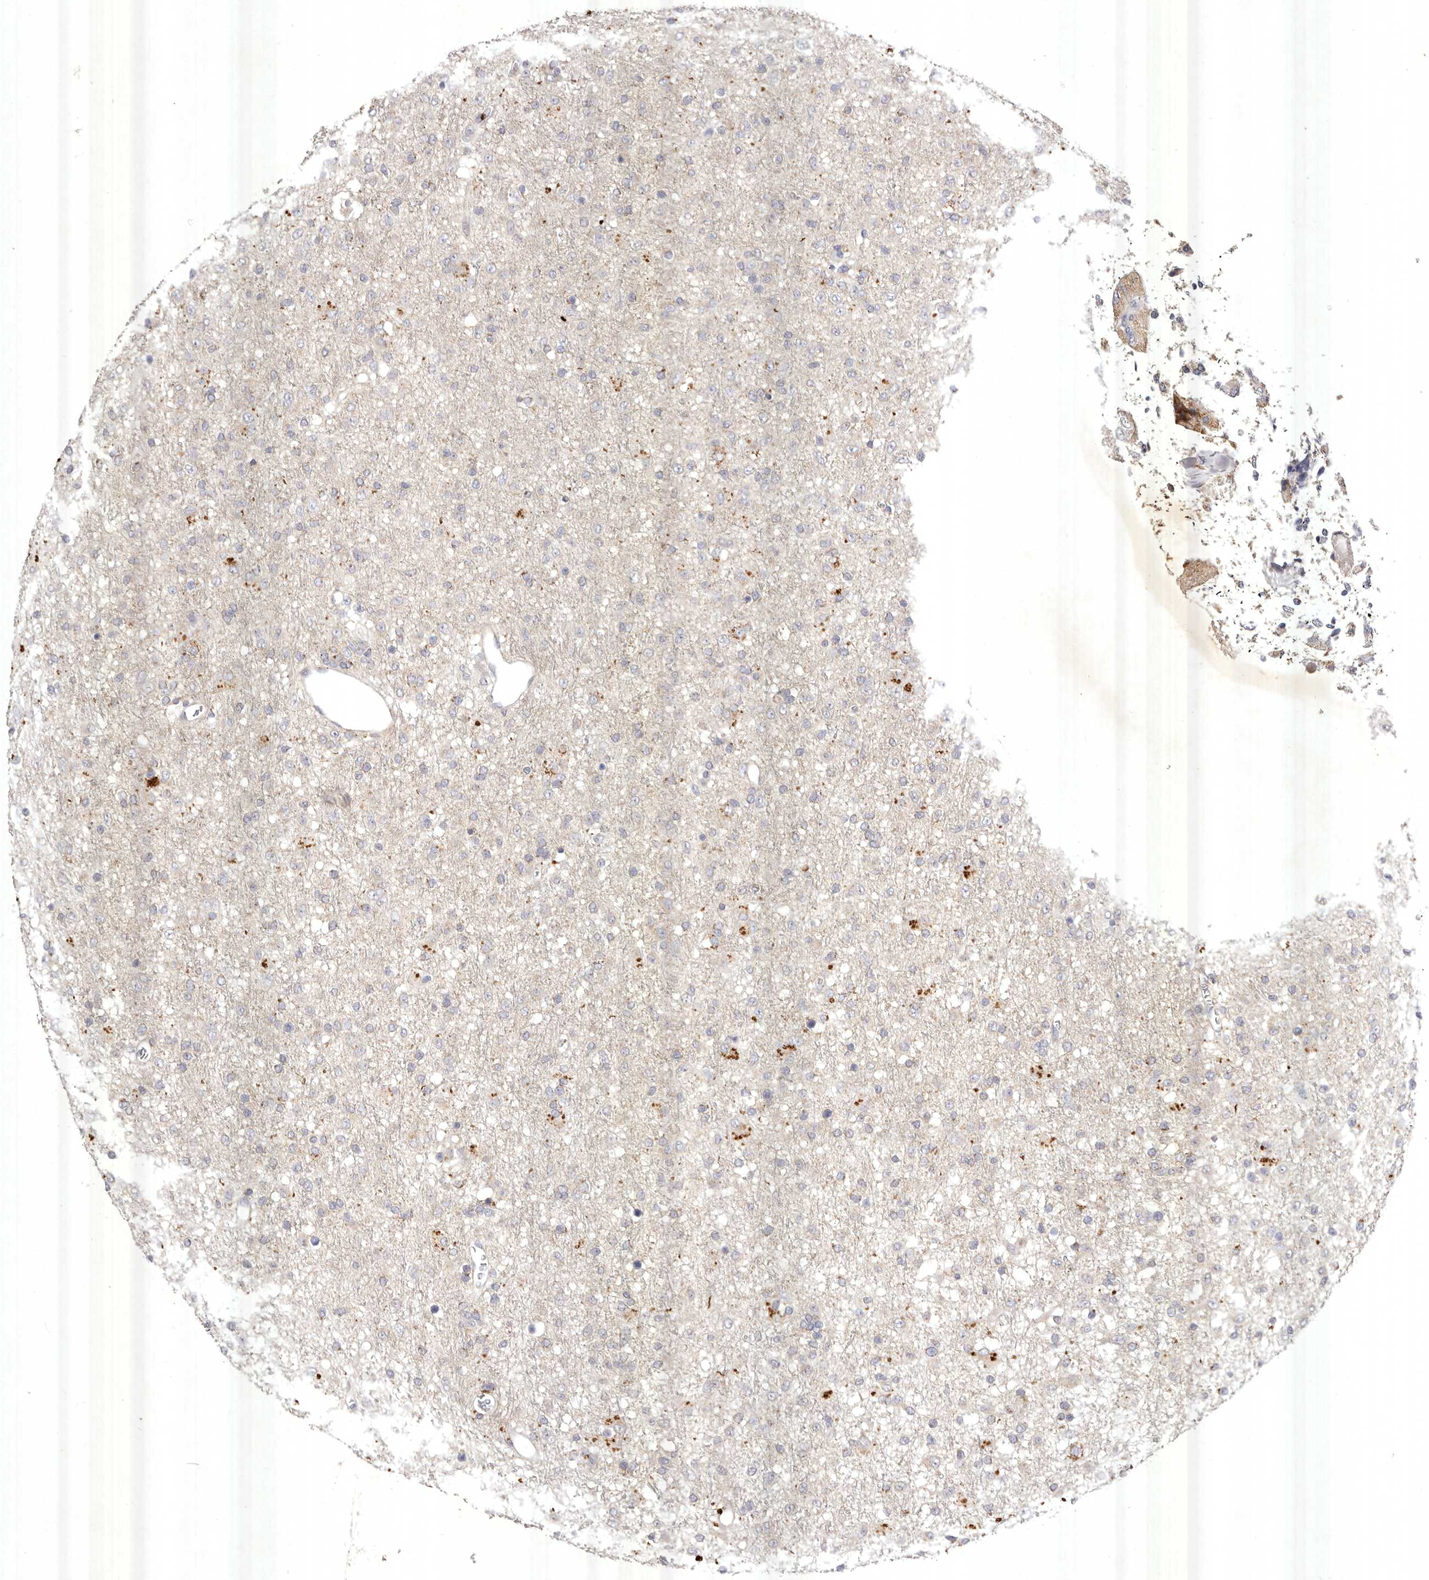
{"staining": {"intensity": "negative", "quantity": "none", "location": "none"}, "tissue": "glioma", "cell_type": "Tumor cells", "image_type": "cancer", "snomed": [{"axis": "morphology", "description": "Glioma, malignant, Low grade"}, {"axis": "topography", "description": "Brain"}], "caption": "Micrograph shows no significant protein expression in tumor cells of glioma.", "gene": "USP24", "patient": {"sex": "male", "age": 65}}